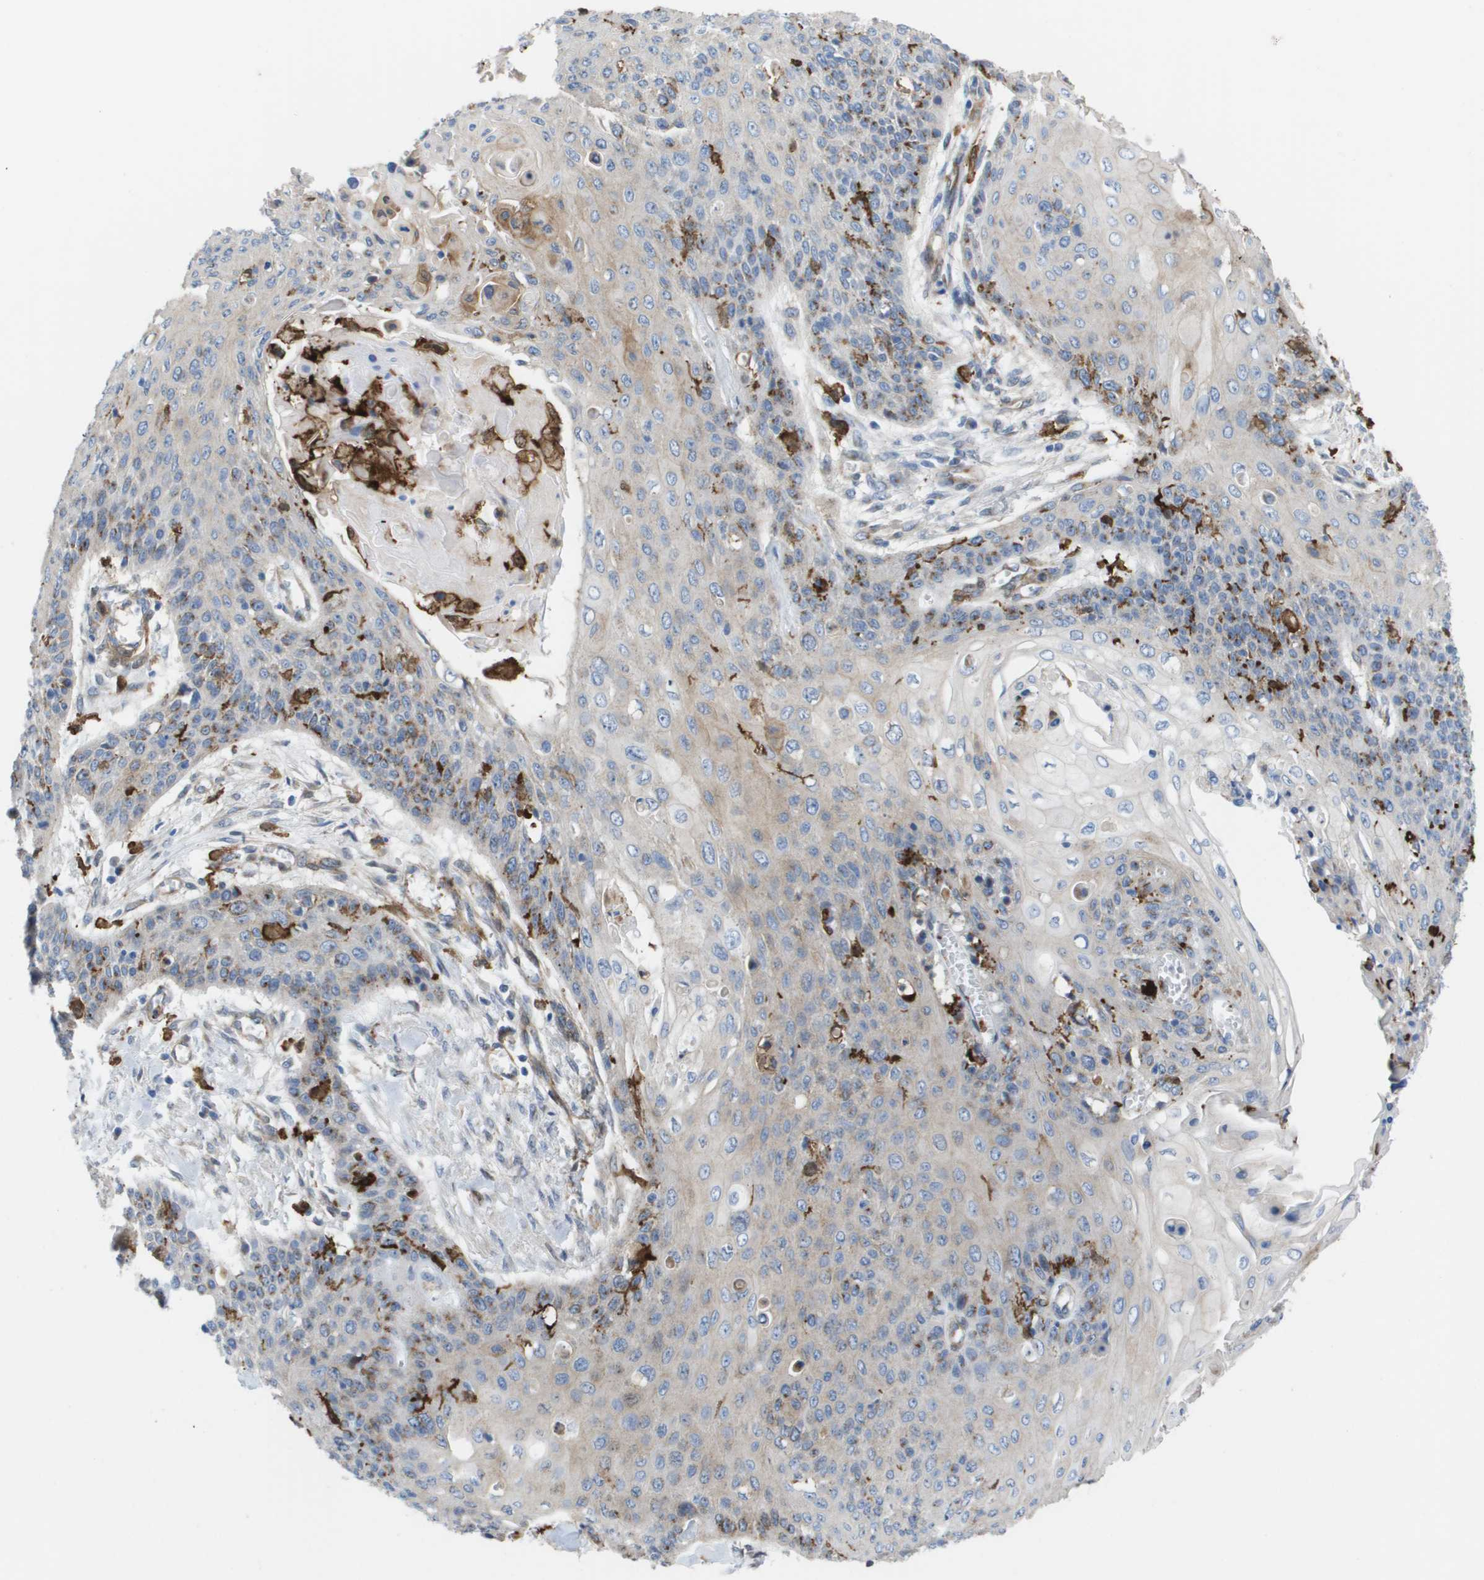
{"staining": {"intensity": "moderate", "quantity": "<25%", "location": "cytoplasmic/membranous"}, "tissue": "cervical cancer", "cell_type": "Tumor cells", "image_type": "cancer", "snomed": [{"axis": "morphology", "description": "Squamous cell carcinoma, NOS"}, {"axis": "topography", "description": "Cervix"}], "caption": "Tumor cells show low levels of moderate cytoplasmic/membranous expression in approximately <25% of cells in human cervical cancer.", "gene": "SLC37A2", "patient": {"sex": "female", "age": 39}}